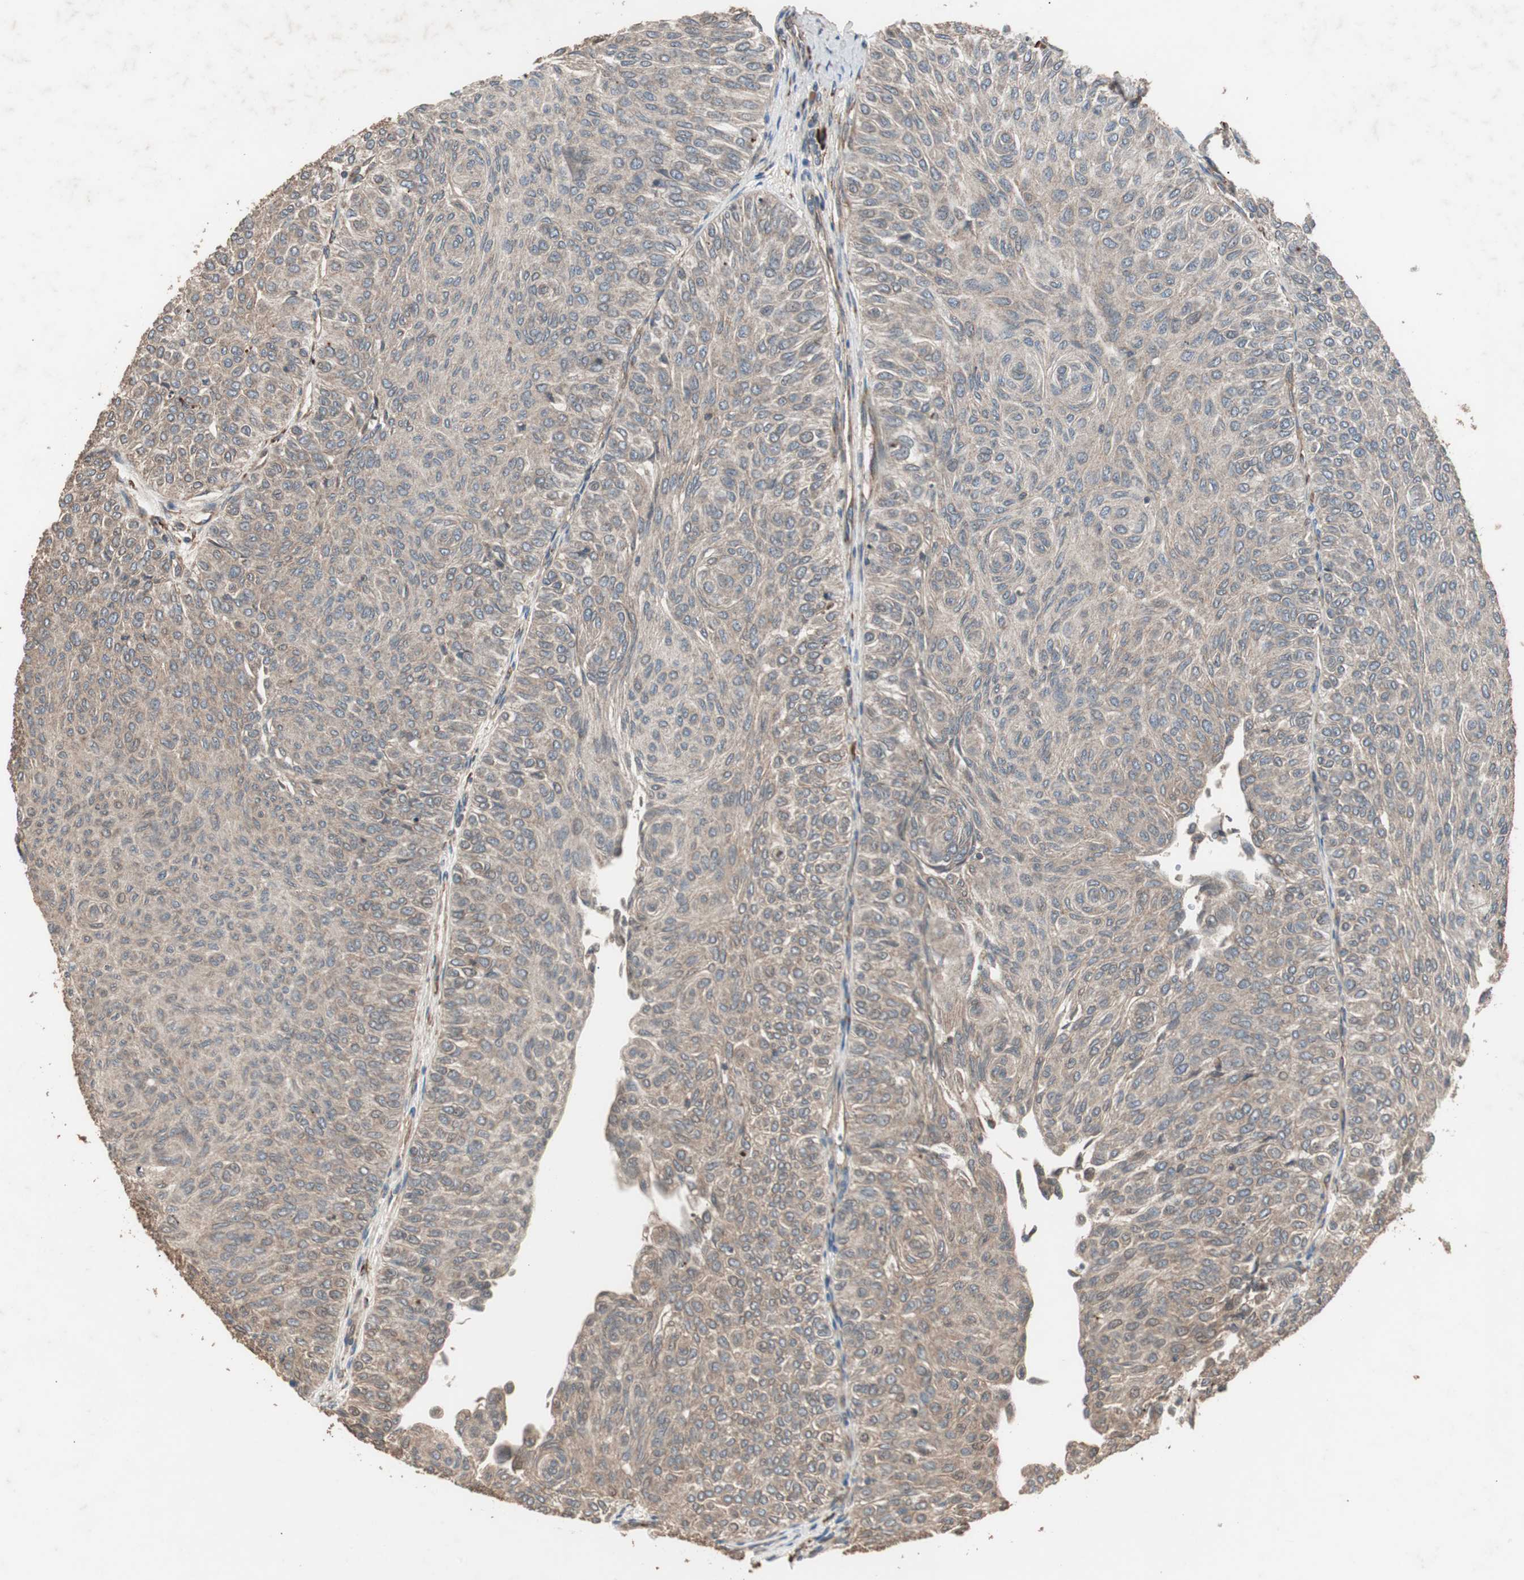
{"staining": {"intensity": "moderate", "quantity": ">75%", "location": "cytoplasmic/membranous"}, "tissue": "urothelial cancer", "cell_type": "Tumor cells", "image_type": "cancer", "snomed": [{"axis": "morphology", "description": "Urothelial carcinoma, Low grade"}, {"axis": "topography", "description": "Urinary bladder"}], "caption": "Immunohistochemical staining of urothelial carcinoma (low-grade) exhibits medium levels of moderate cytoplasmic/membranous protein expression in approximately >75% of tumor cells.", "gene": "LZTS1", "patient": {"sex": "male", "age": 78}}